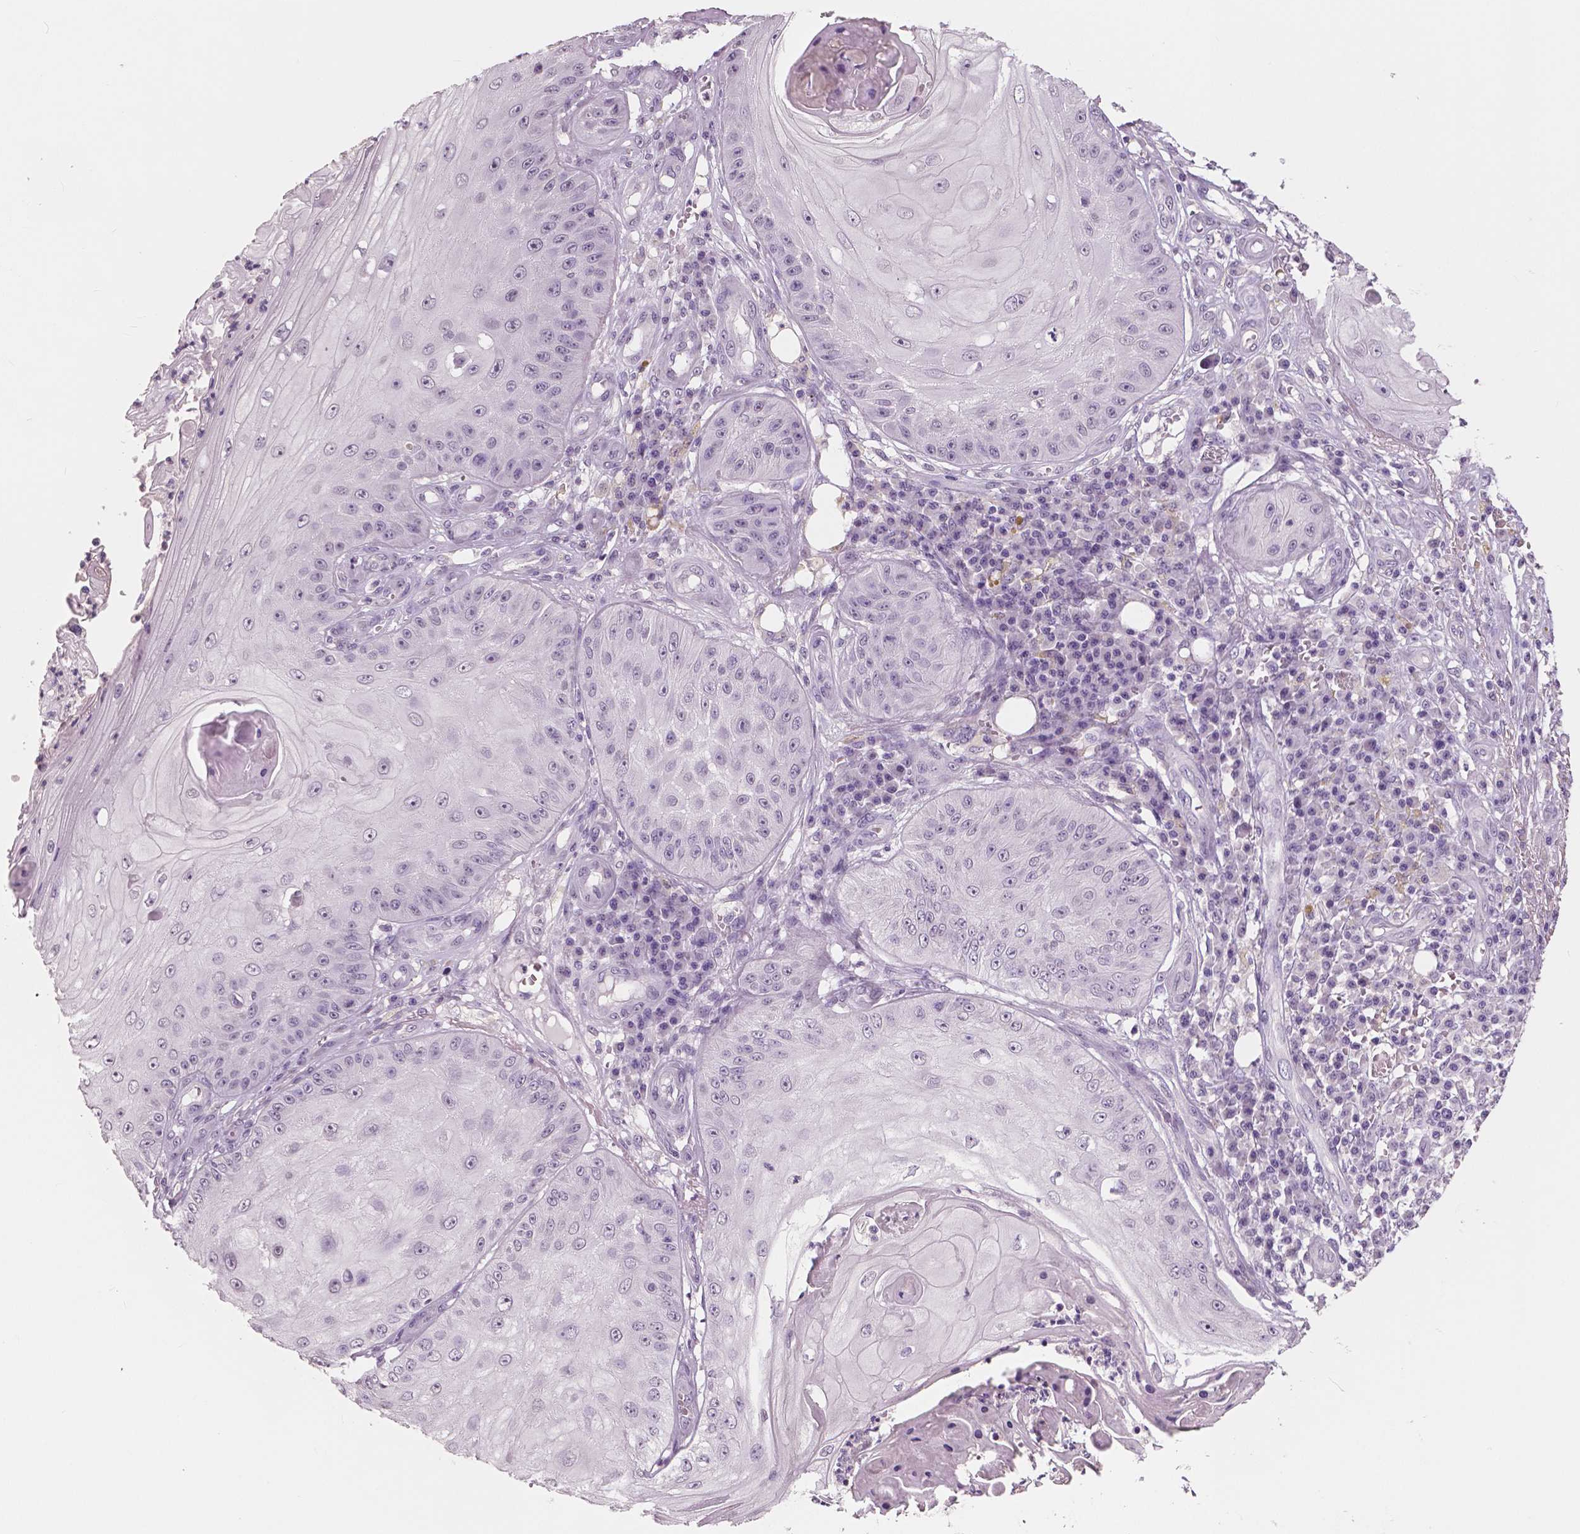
{"staining": {"intensity": "negative", "quantity": "none", "location": "none"}, "tissue": "skin cancer", "cell_type": "Tumor cells", "image_type": "cancer", "snomed": [{"axis": "morphology", "description": "Squamous cell carcinoma, NOS"}, {"axis": "topography", "description": "Skin"}], "caption": "Tumor cells show no significant protein expression in skin cancer (squamous cell carcinoma).", "gene": "NECAB1", "patient": {"sex": "male", "age": 70}}